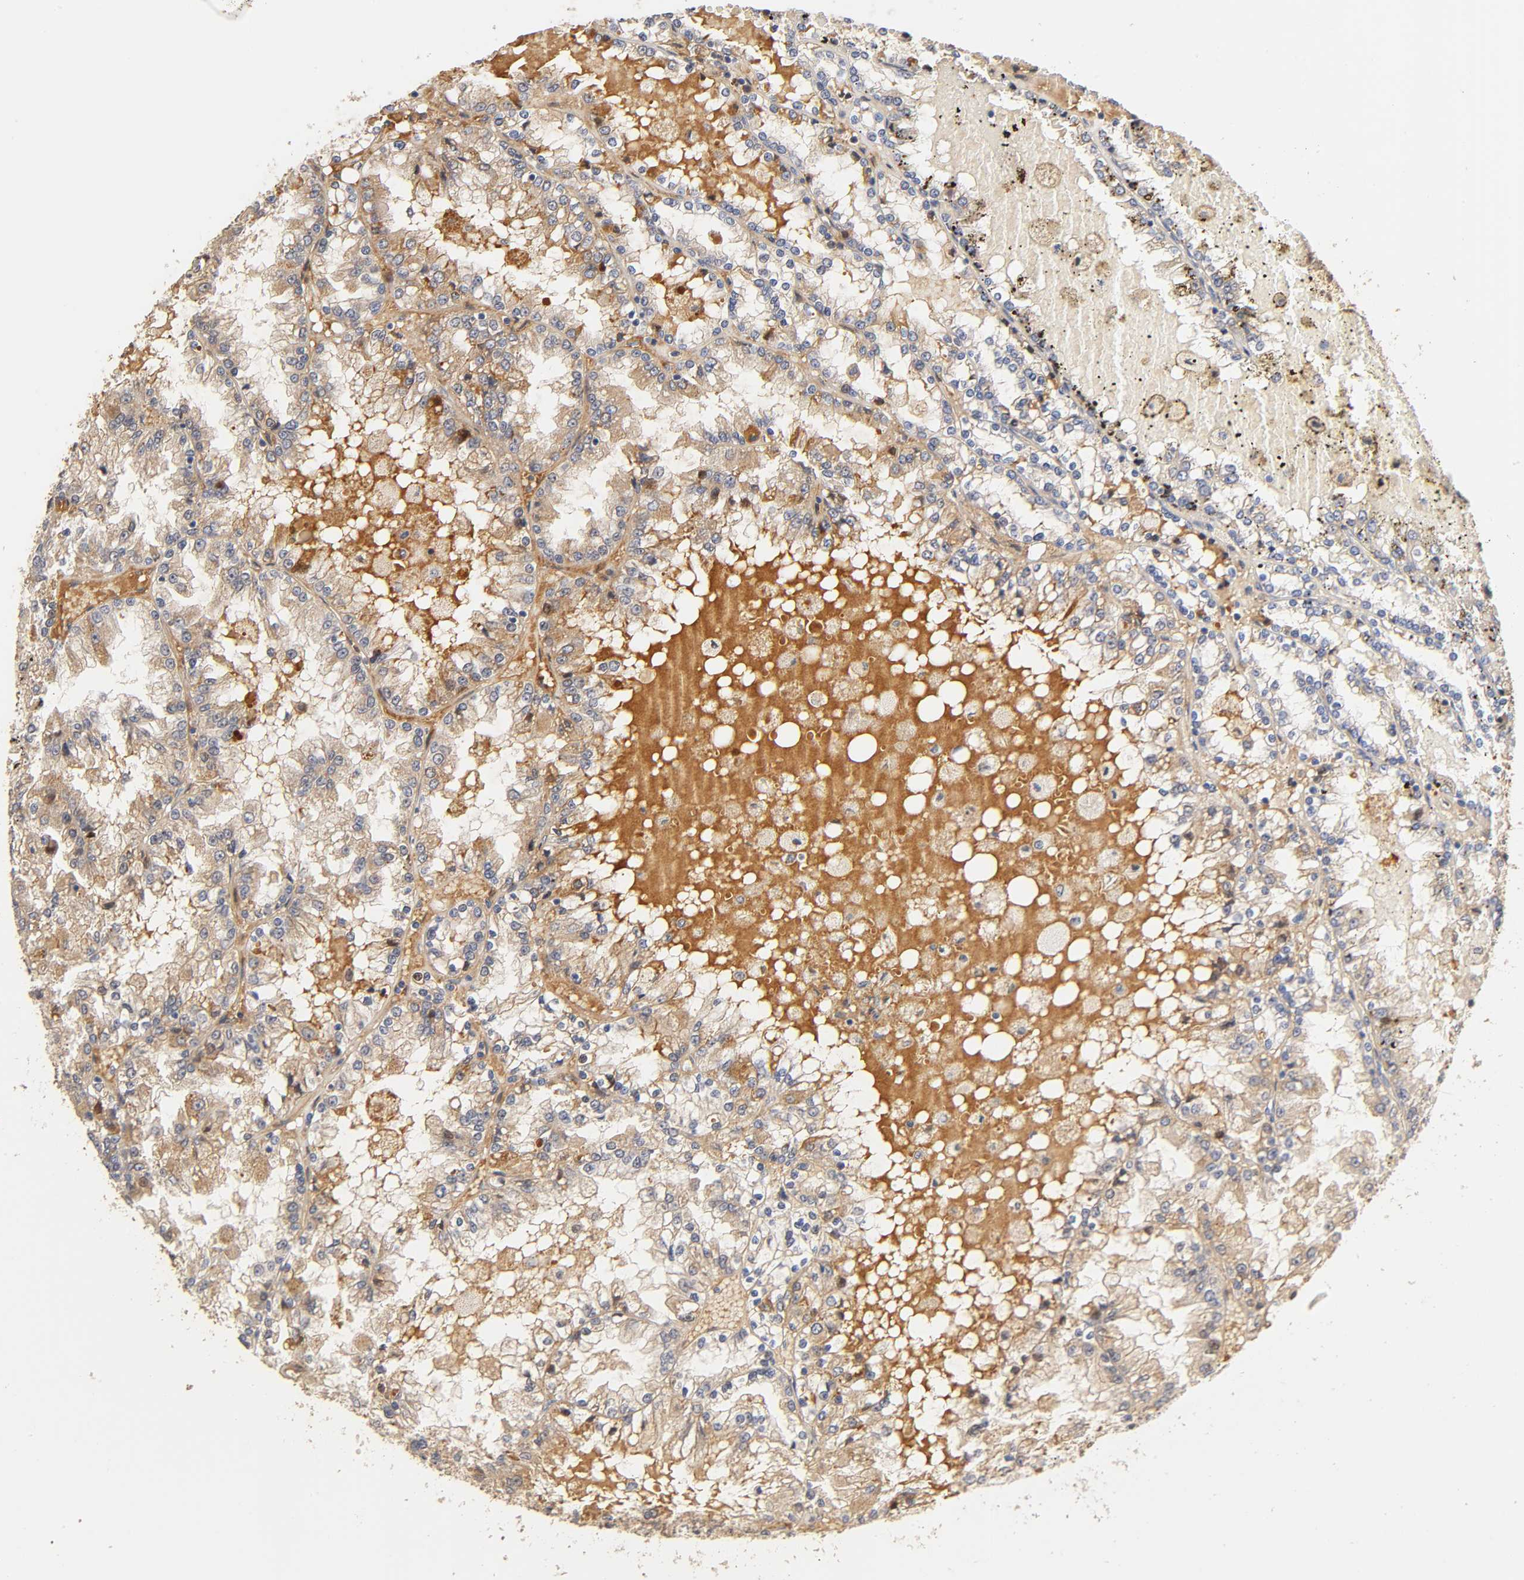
{"staining": {"intensity": "moderate", "quantity": ">75%", "location": "cytoplasmic/membranous"}, "tissue": "renal cancer", "cell_type": "Tumor cells", "image_type": "cancer", "snomed": [{"axis": "morphology", "description": "Adenocarcinoma, NOS"}, {"axis": "topography", "description": "Kidney"}], "caption": "A micrograph of renal adenocarcinoma stained for a protein reveals moderate cytoplasmic/membranous brown staining in tumor cells. (Stains: DAB (3,3'-diaminobenzidine) in brown, nuclei in blue, Microscopy: brightfield microscopy at high magnification).", "gene": "GSTZ1", "patient": {"sex": "female", "age": 56}}